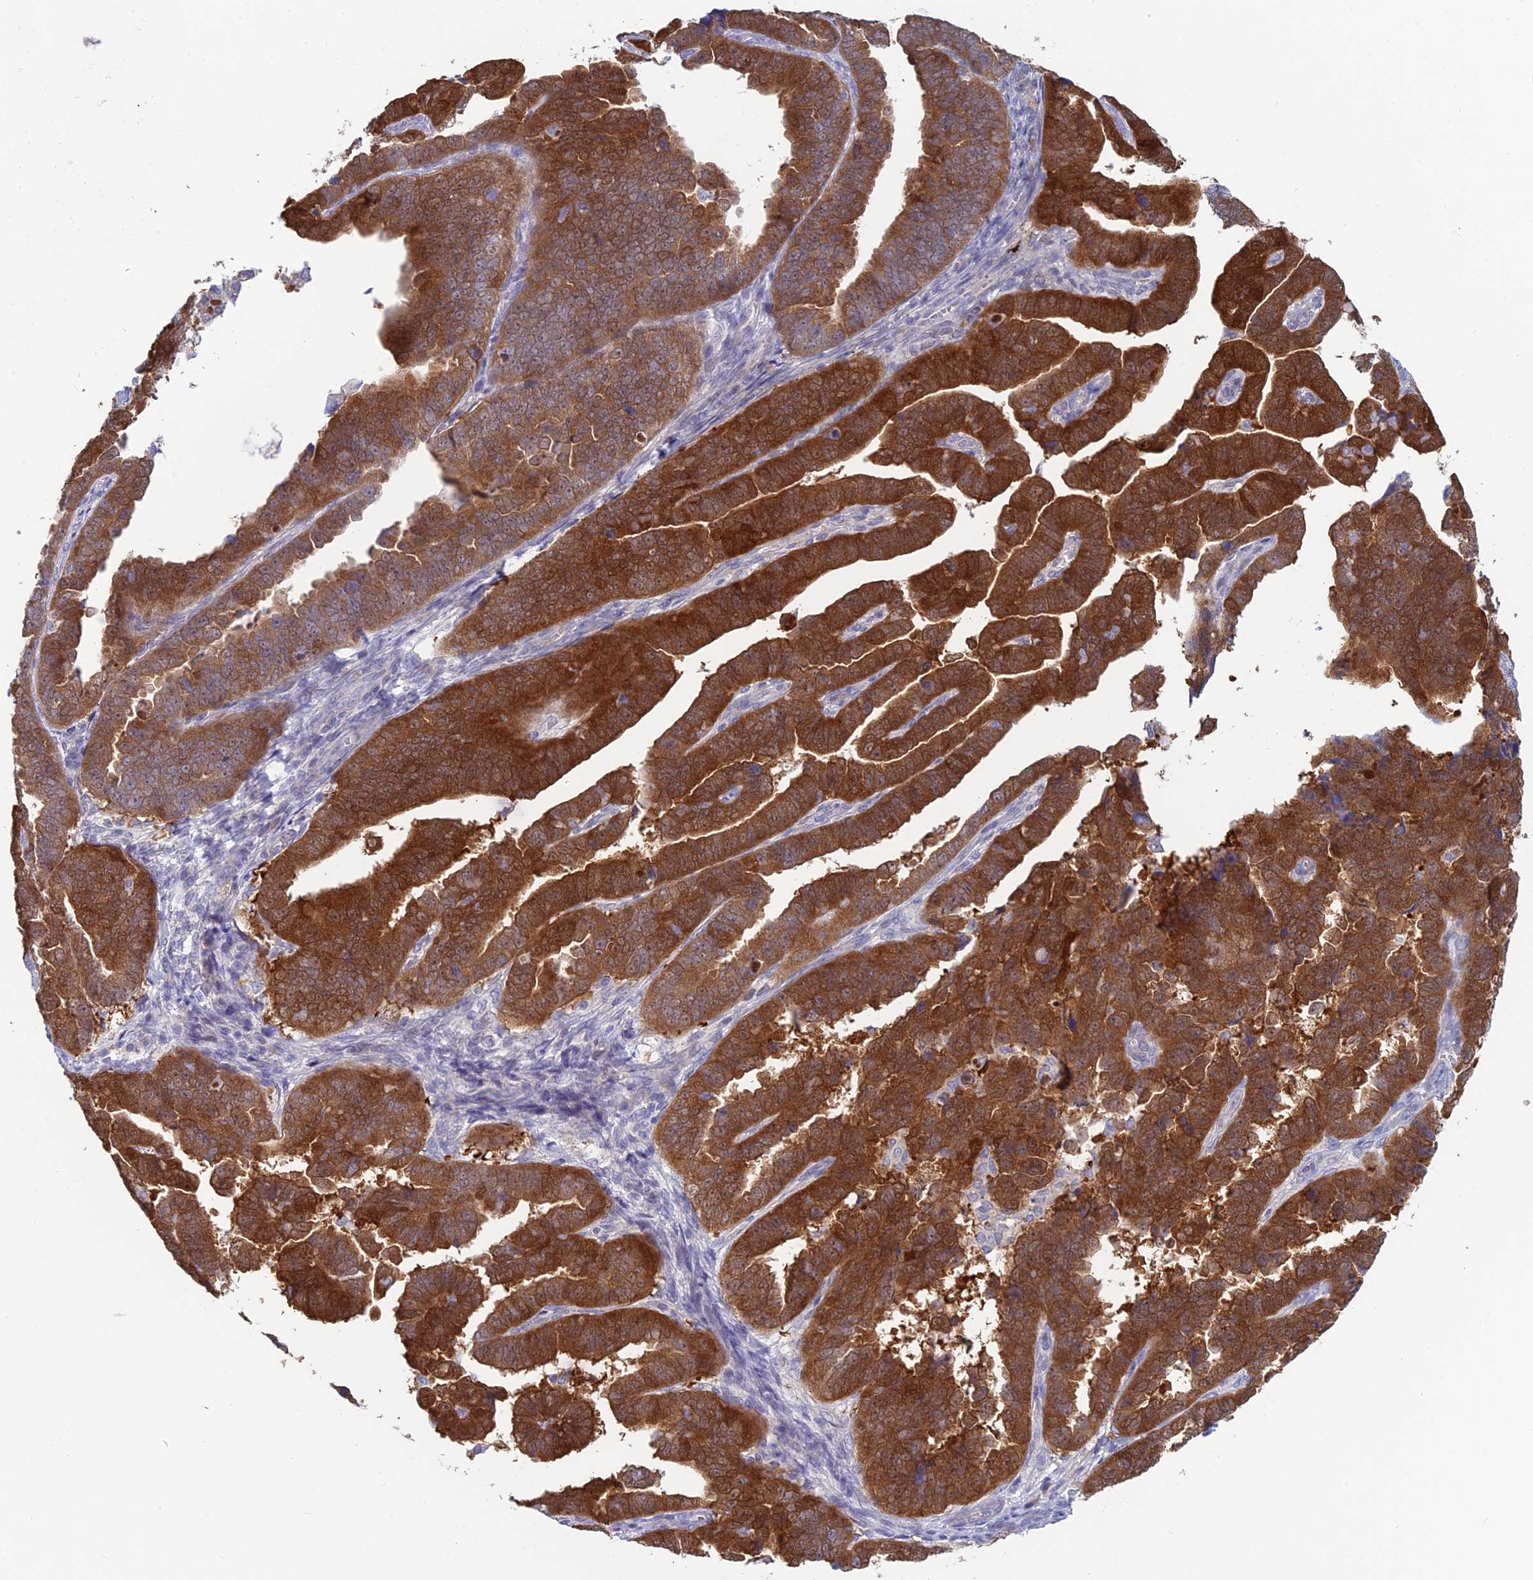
{"staining": {"intensity": "strong", "quantity": ">75%", "location": "cytoplasmic/membranous"}, "tissue": "endometrial cancer", "cell_type": "Tumor cells", "image_type": "cancer", "snomed": [{"axis": "morphology", "description": "Adenocarcinoma, NOS"}, {"axis": "topography", "description": "Endometrium"}], "caption": "A photomicrograph showing strong cytoplasmic/membranous positivity in approximately >75% of tumor cells in adenocarcinoma (endometrial), as visualized by brown immunohistochemical staining.", "gene": "XPO7", "patient": {"sex": "female", "age": 75}}